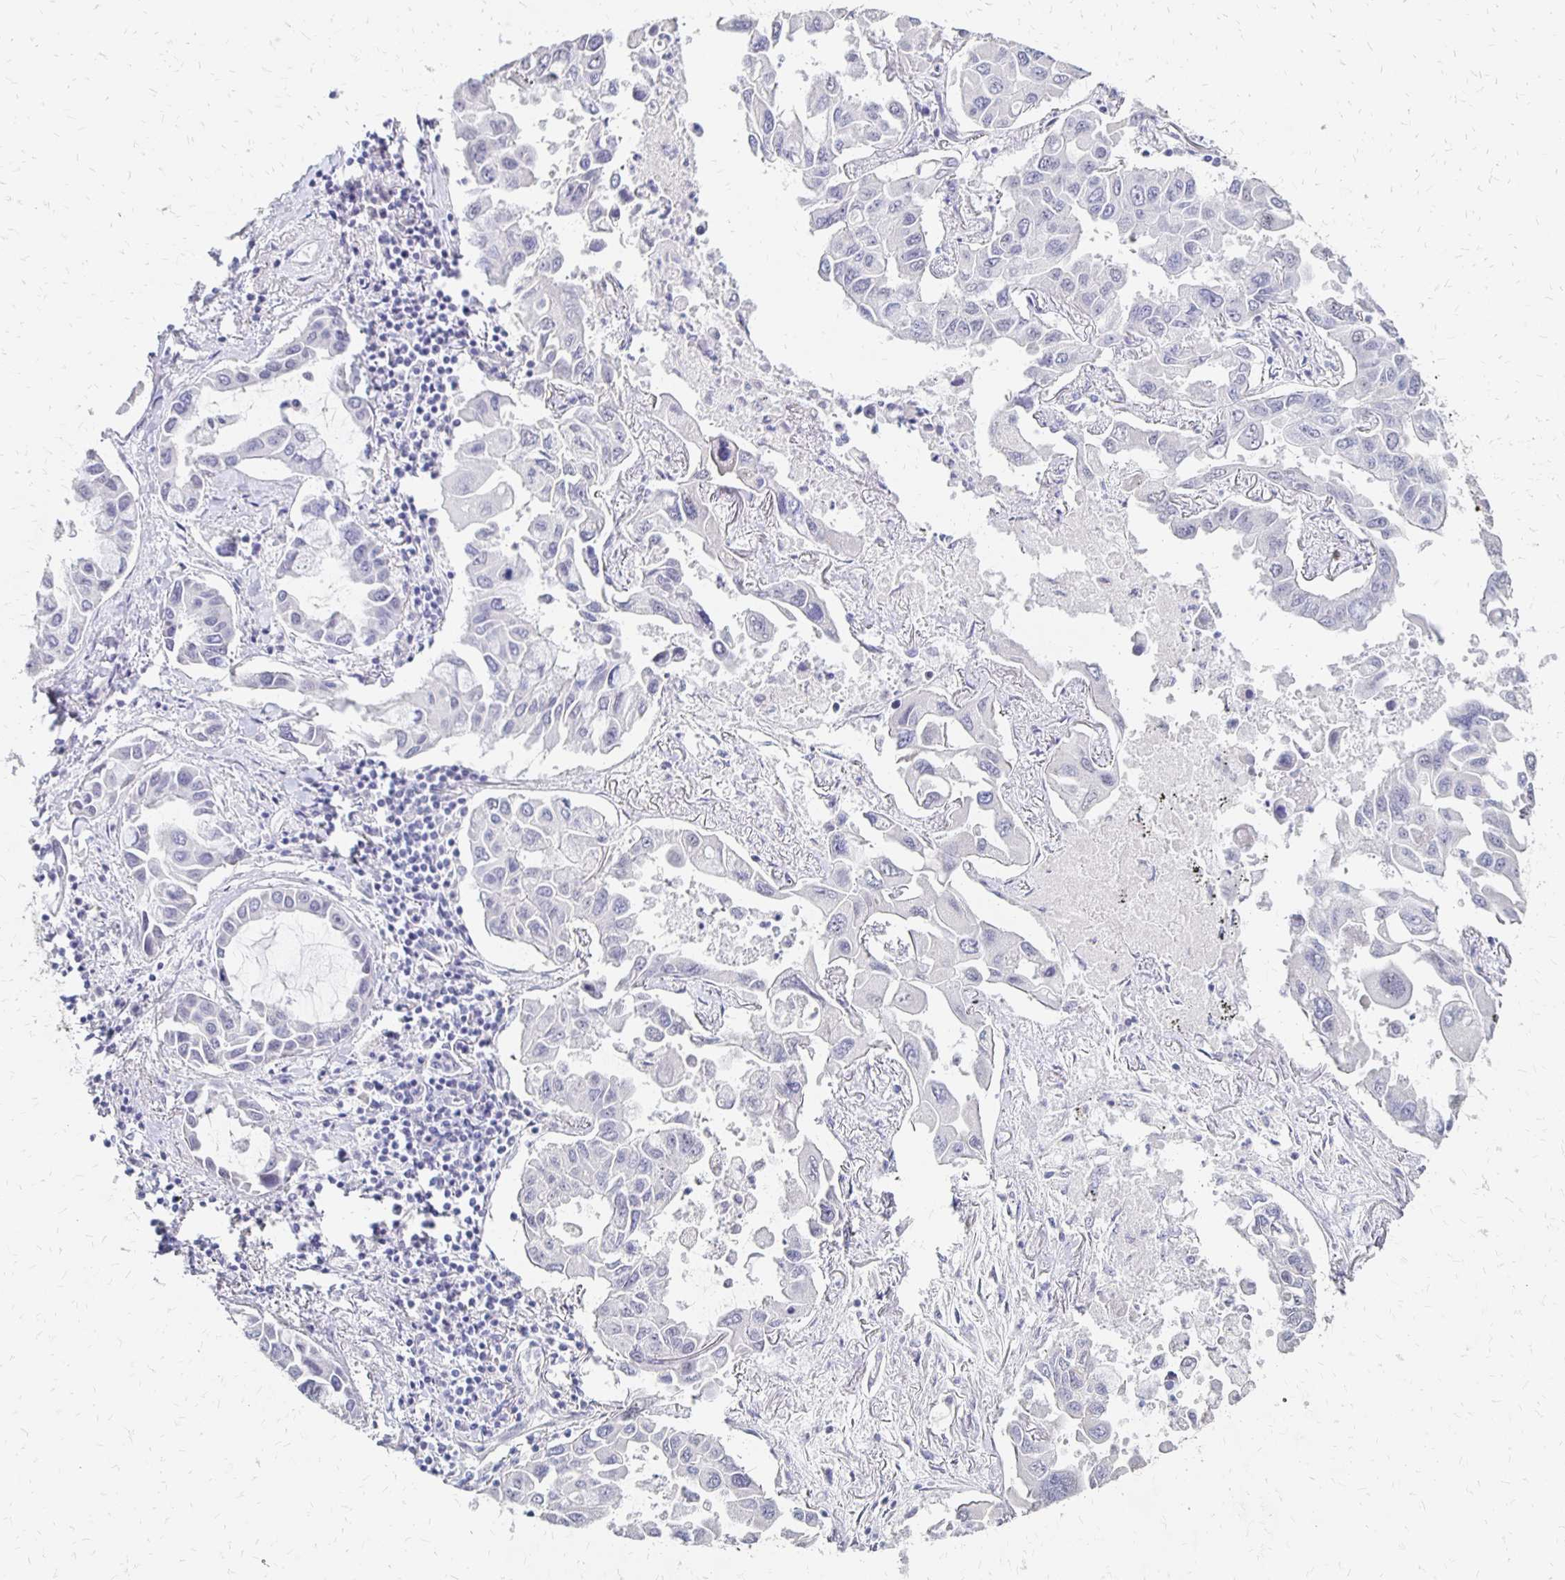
{"staining": {"intensity": "negative", "quantity": "none", "location": "none"}, "tissue": "lung cancer", "cell_type": "Tumor cells", "image_type": "cancer", "snomed": [{"axis": "morphology", "description": "Adenocarcinoma, NOS"}, {"axis": "topography", "description": "Lung"}], "caption": "Lung adenocarcinoma stained for a protein using immunohistochemistry reveals no staining tumor cells.", "gene": "ATOSB", "patient": {"sex": "male", "age": 64}}